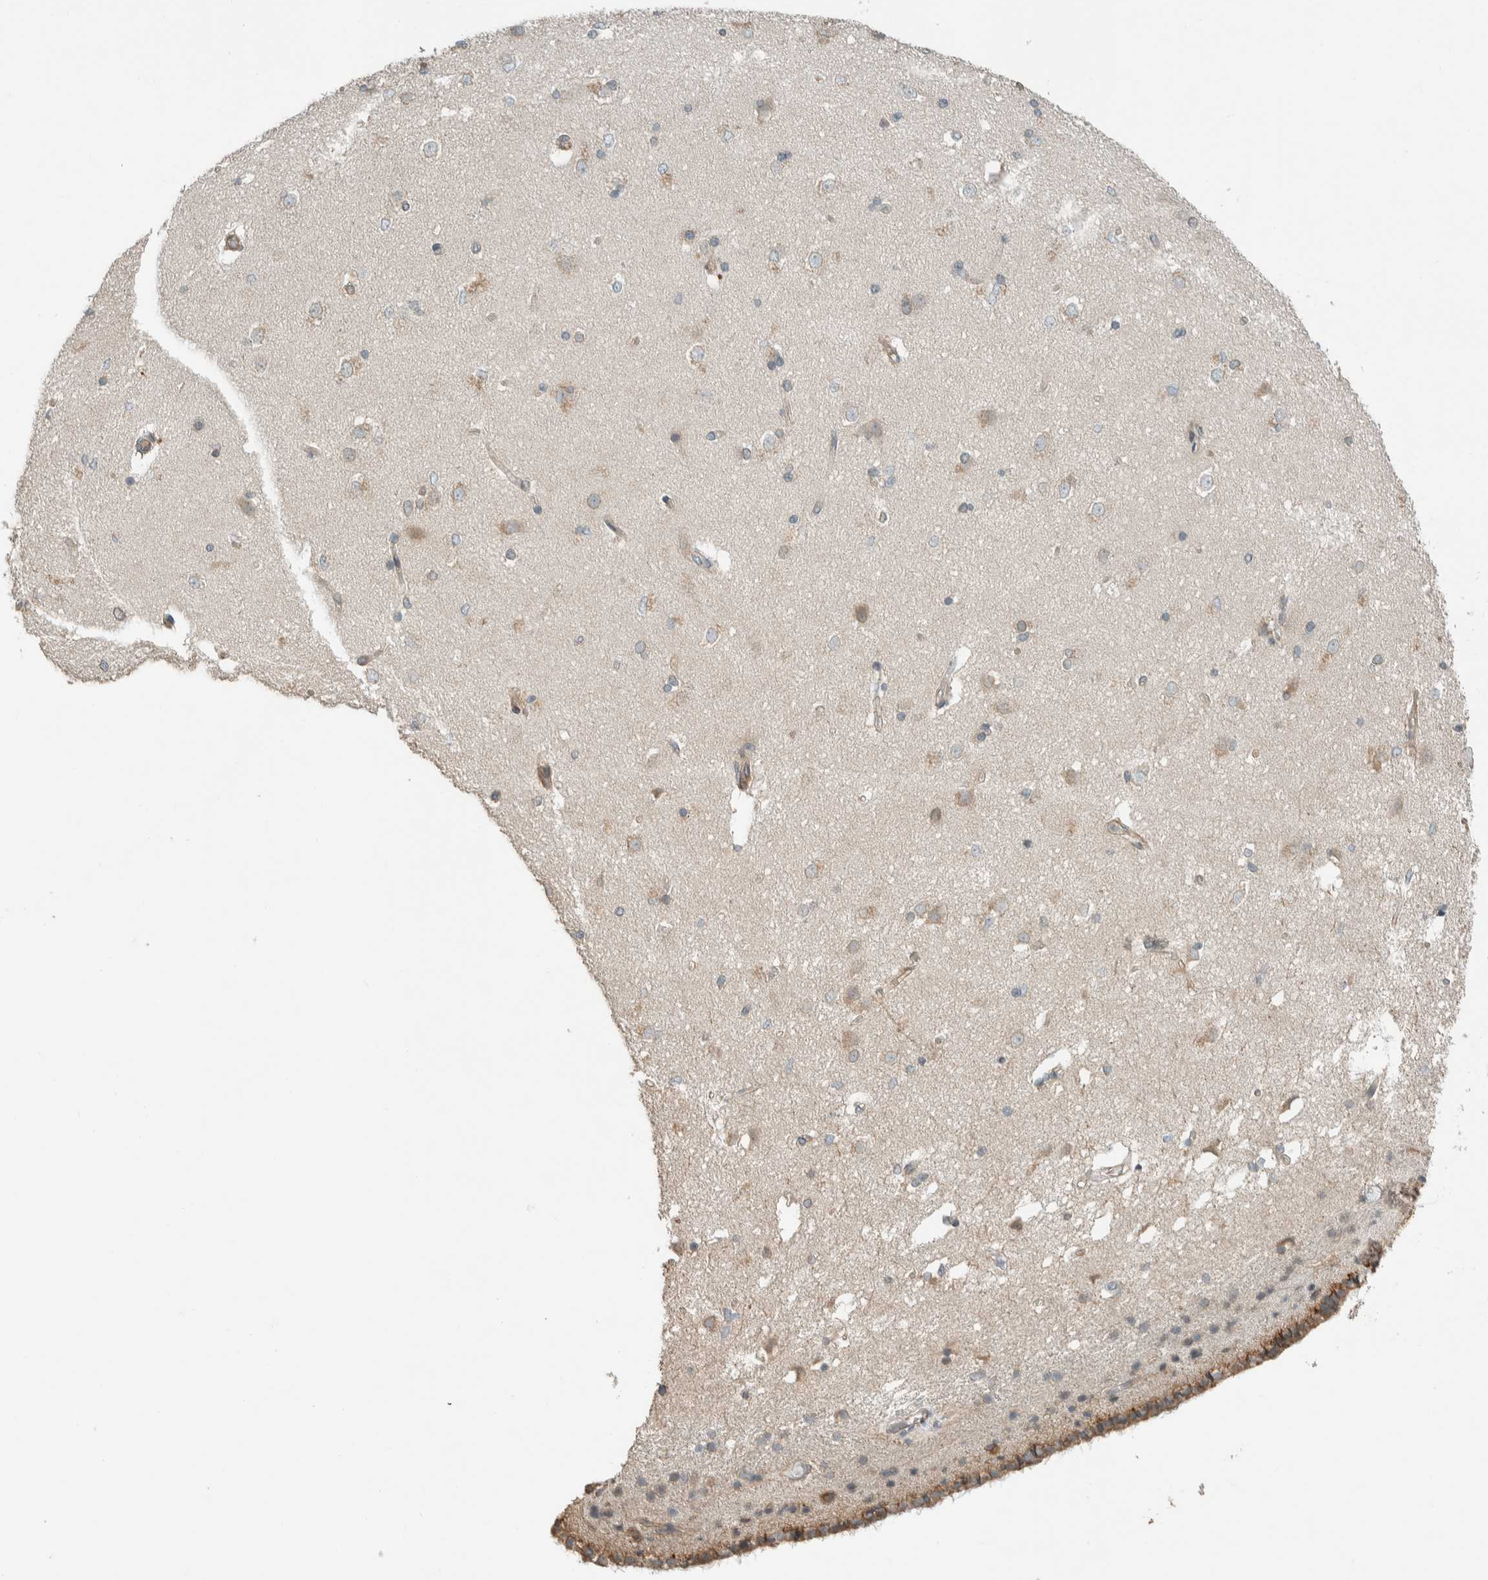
{"staining": {"intensity": "weak", "quantity": "<25%", "location": "cytoplasmic/membranous"}, "tissue": "caudate", "cell_type": "Glial cells", "image_type": "normal", "snomed": [{"axis": "morphology", "description": "Normal tissue, NOS"}, {"axis": "topography", "description": "Lateral ventricle wall"}], "caption": "Protein analysis of unremarkable caudate demonstrates no significant expression in glial cells.", "gene": "SEL1L", "patient": {"sex": "female", "age": 19}}